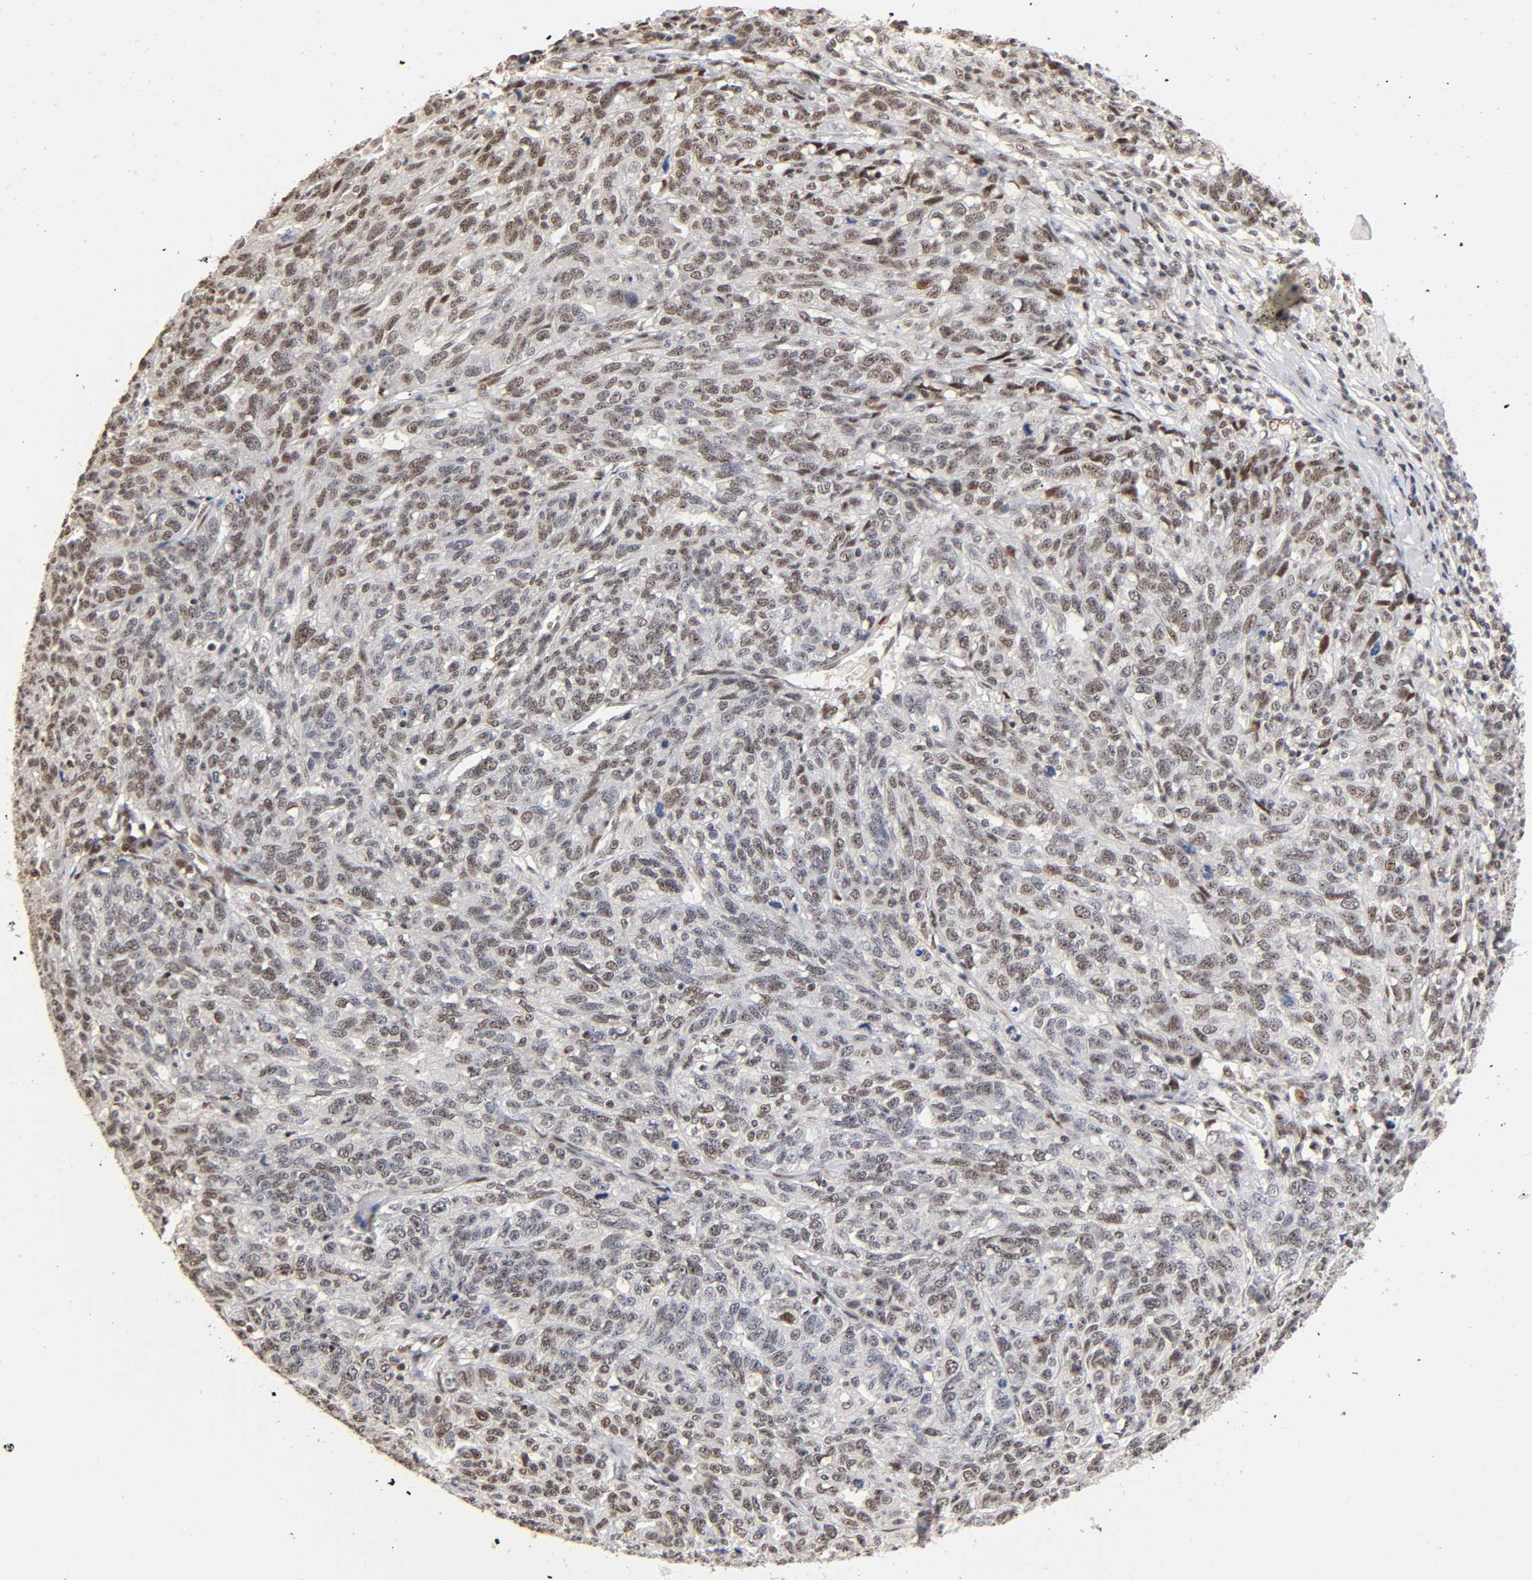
{"staining": {"intensity": "moderate", "quantity": ">75%", "location": "nuclear"}, "tissue": "ovarian cancer", "cell_type": "Tumor cells", "image_type": "cancer", "snomed": [{"axis": "morphology", "description": "Cystadenocarcinoma, serous, NOS"}, {"axis": "topography", "description": "Ovary"}], "caption": "Serous cystadenocarcinoma (ovarian) tissue exhibits moderate nuclear positivity in approximately >75% of tumor cells", "gene": "TP53RK", "patient": {"sex": "female", "age": 71}}